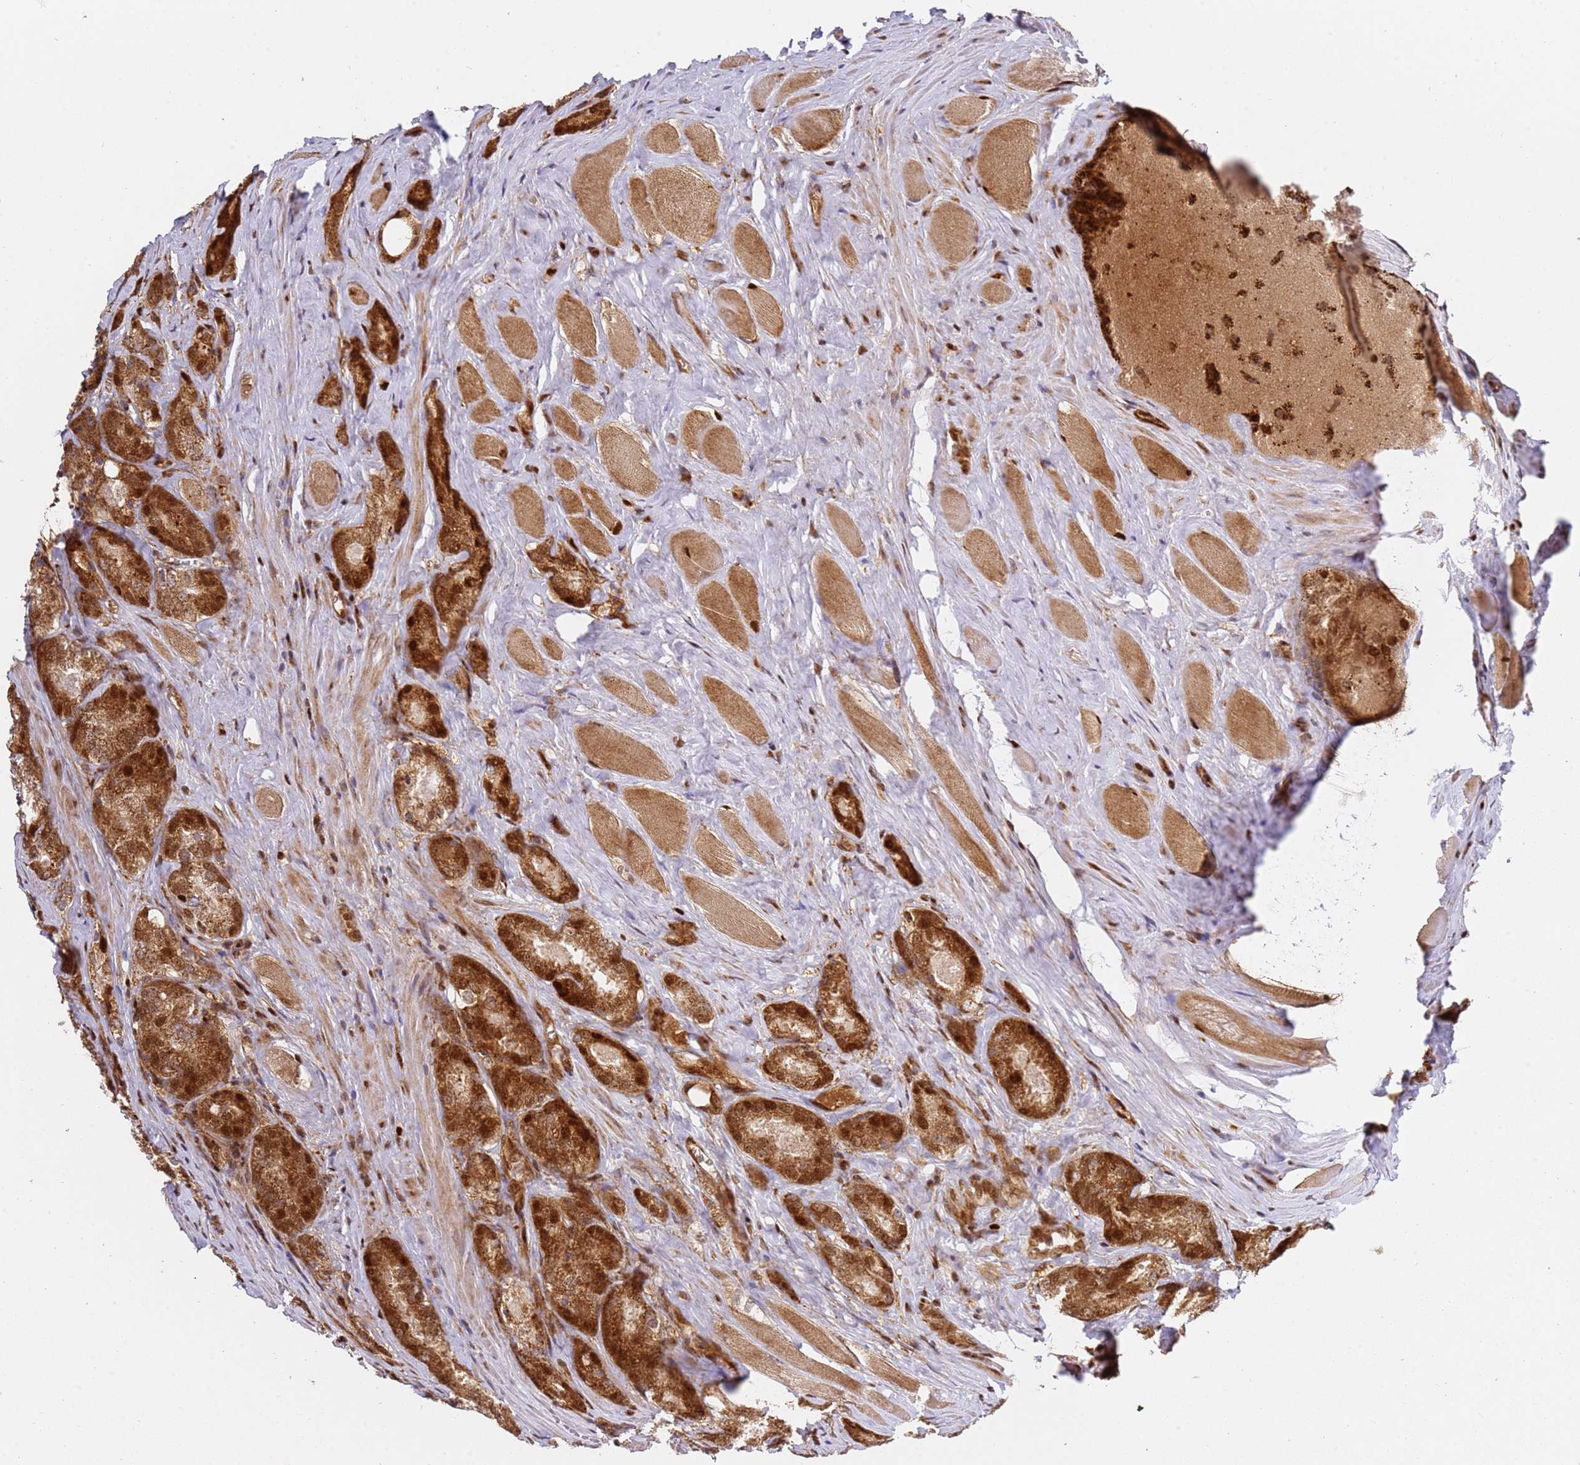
{"staining": {"intensity": "strong", "quantity": ">75%", "location": "cytoplasmic/membranous,nuclear"}, "tissue": "prostate cancer", "cell_type": "Tumor cells", "image_type": "cancer", "snomed": [{"axis": "morphology", "description": "Adenocarcinoma, Low grade"}, {"axis": "topography", "description": "Prostate"}], "caption": "A micrograph showing strong cytoplasmic/membranous and nuclear staining in about >75% of tumor cells in prostate cancer (low-grade adenocarcinoma), as visualized by brown immunohistochemical staining.", "gene": "SMOX", "patient": {"sex": "male", "age": 68}}